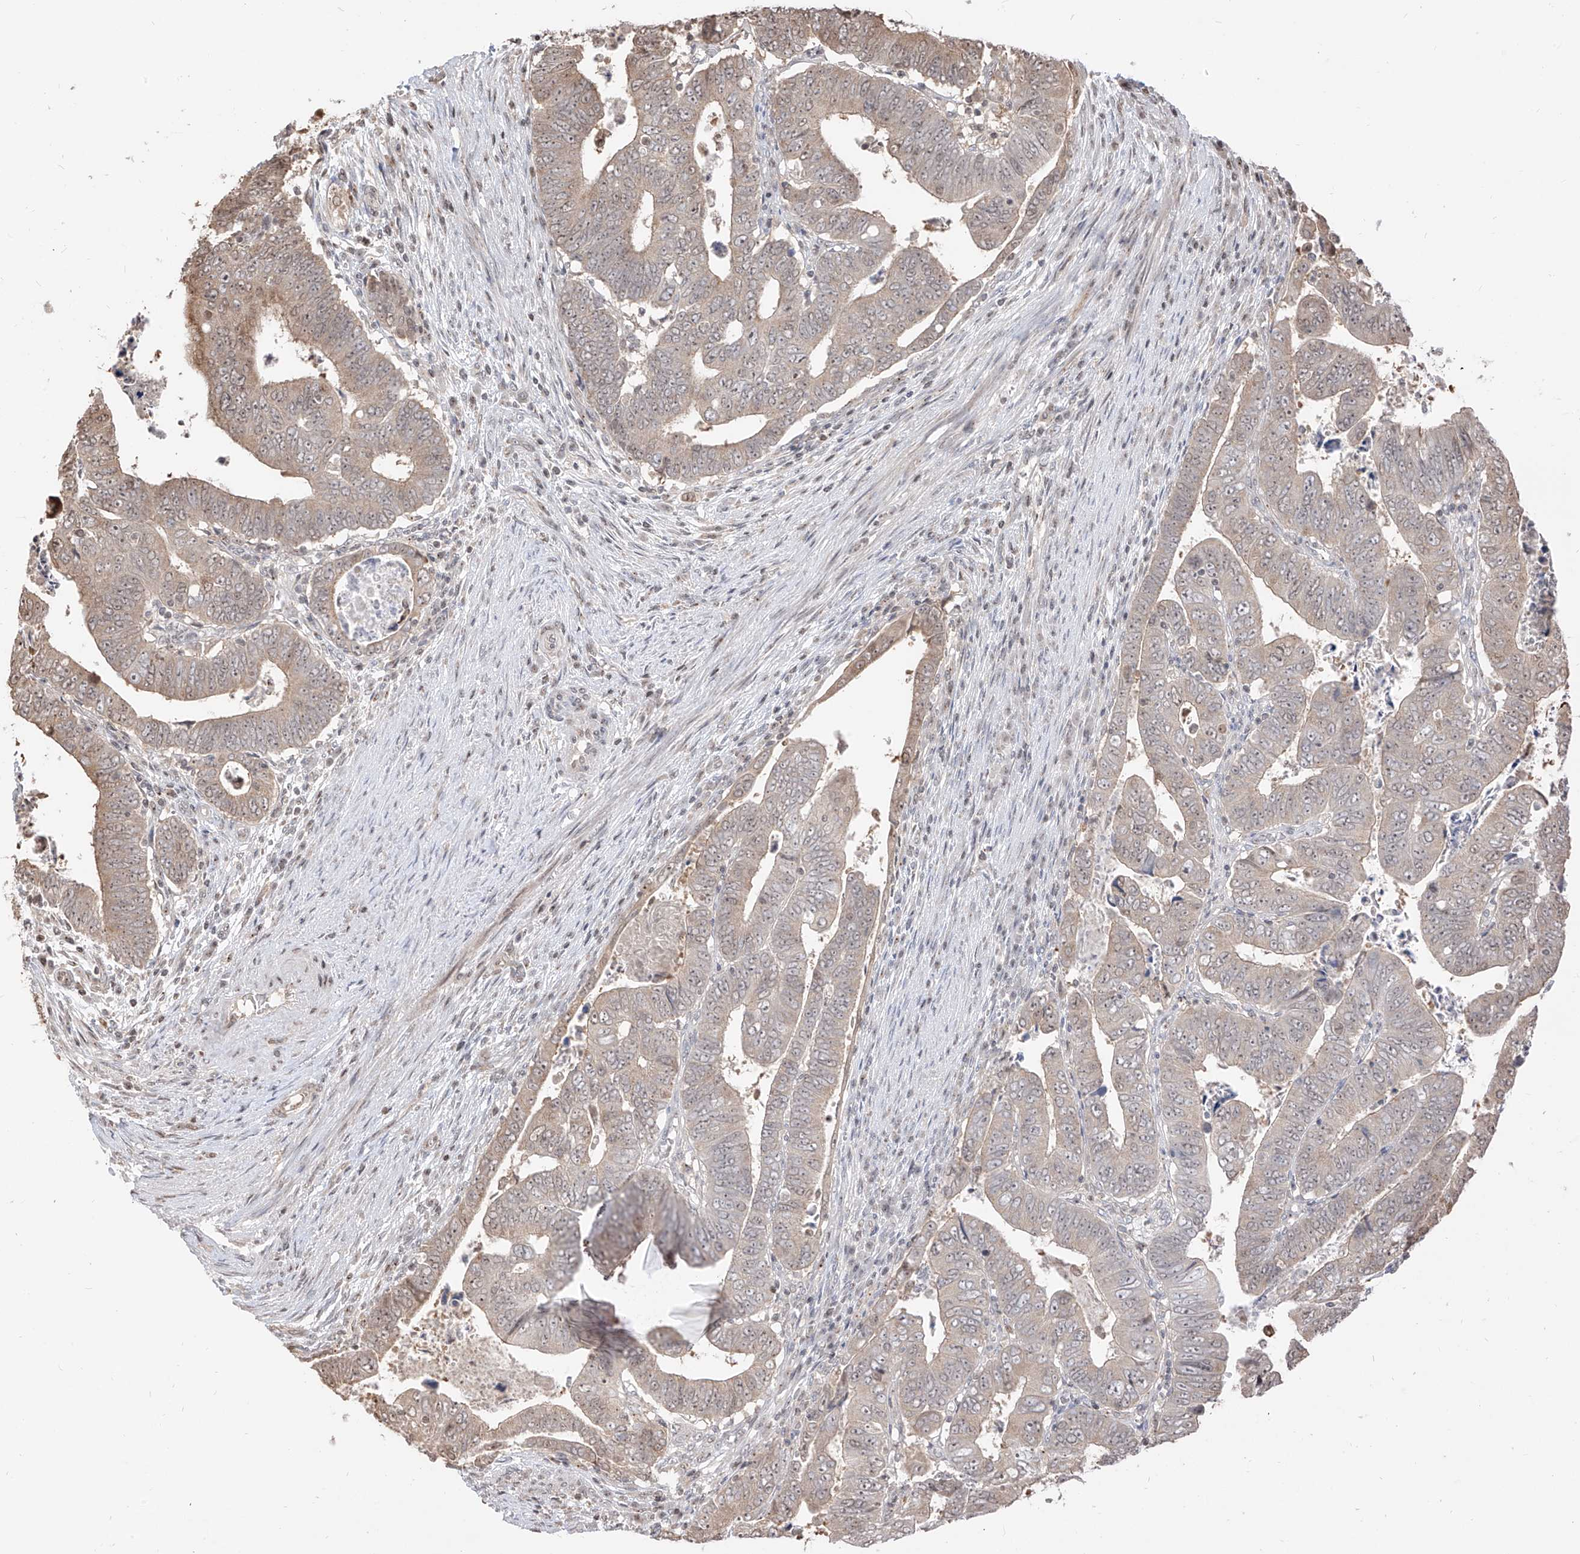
{"staining": {"intensity": "weak", "quantity": "25%-75%", "location": "cytoplasmic/membranous"}, "tissue": "colorectal cancer", "cell_type": "Tumor cells", "image_type": "cancer", "snomed": [{"axis": "morphology", "description": "Normal tissue, NOS"}, {"axis": "morphology", "description": "Adenocarcinoma, NOS"}, {"axis": "topography", "description": "Rectum"}], "caption": "Immunohistochemical staining of human colorectal adenocarcinoma demonstrates low levels of weak cytoplasmic/membranous protein positivity in approximately 25%-75% of tumor cells.", "gene": "VMP1", "patient": {"sex": "female", "age": 65}}